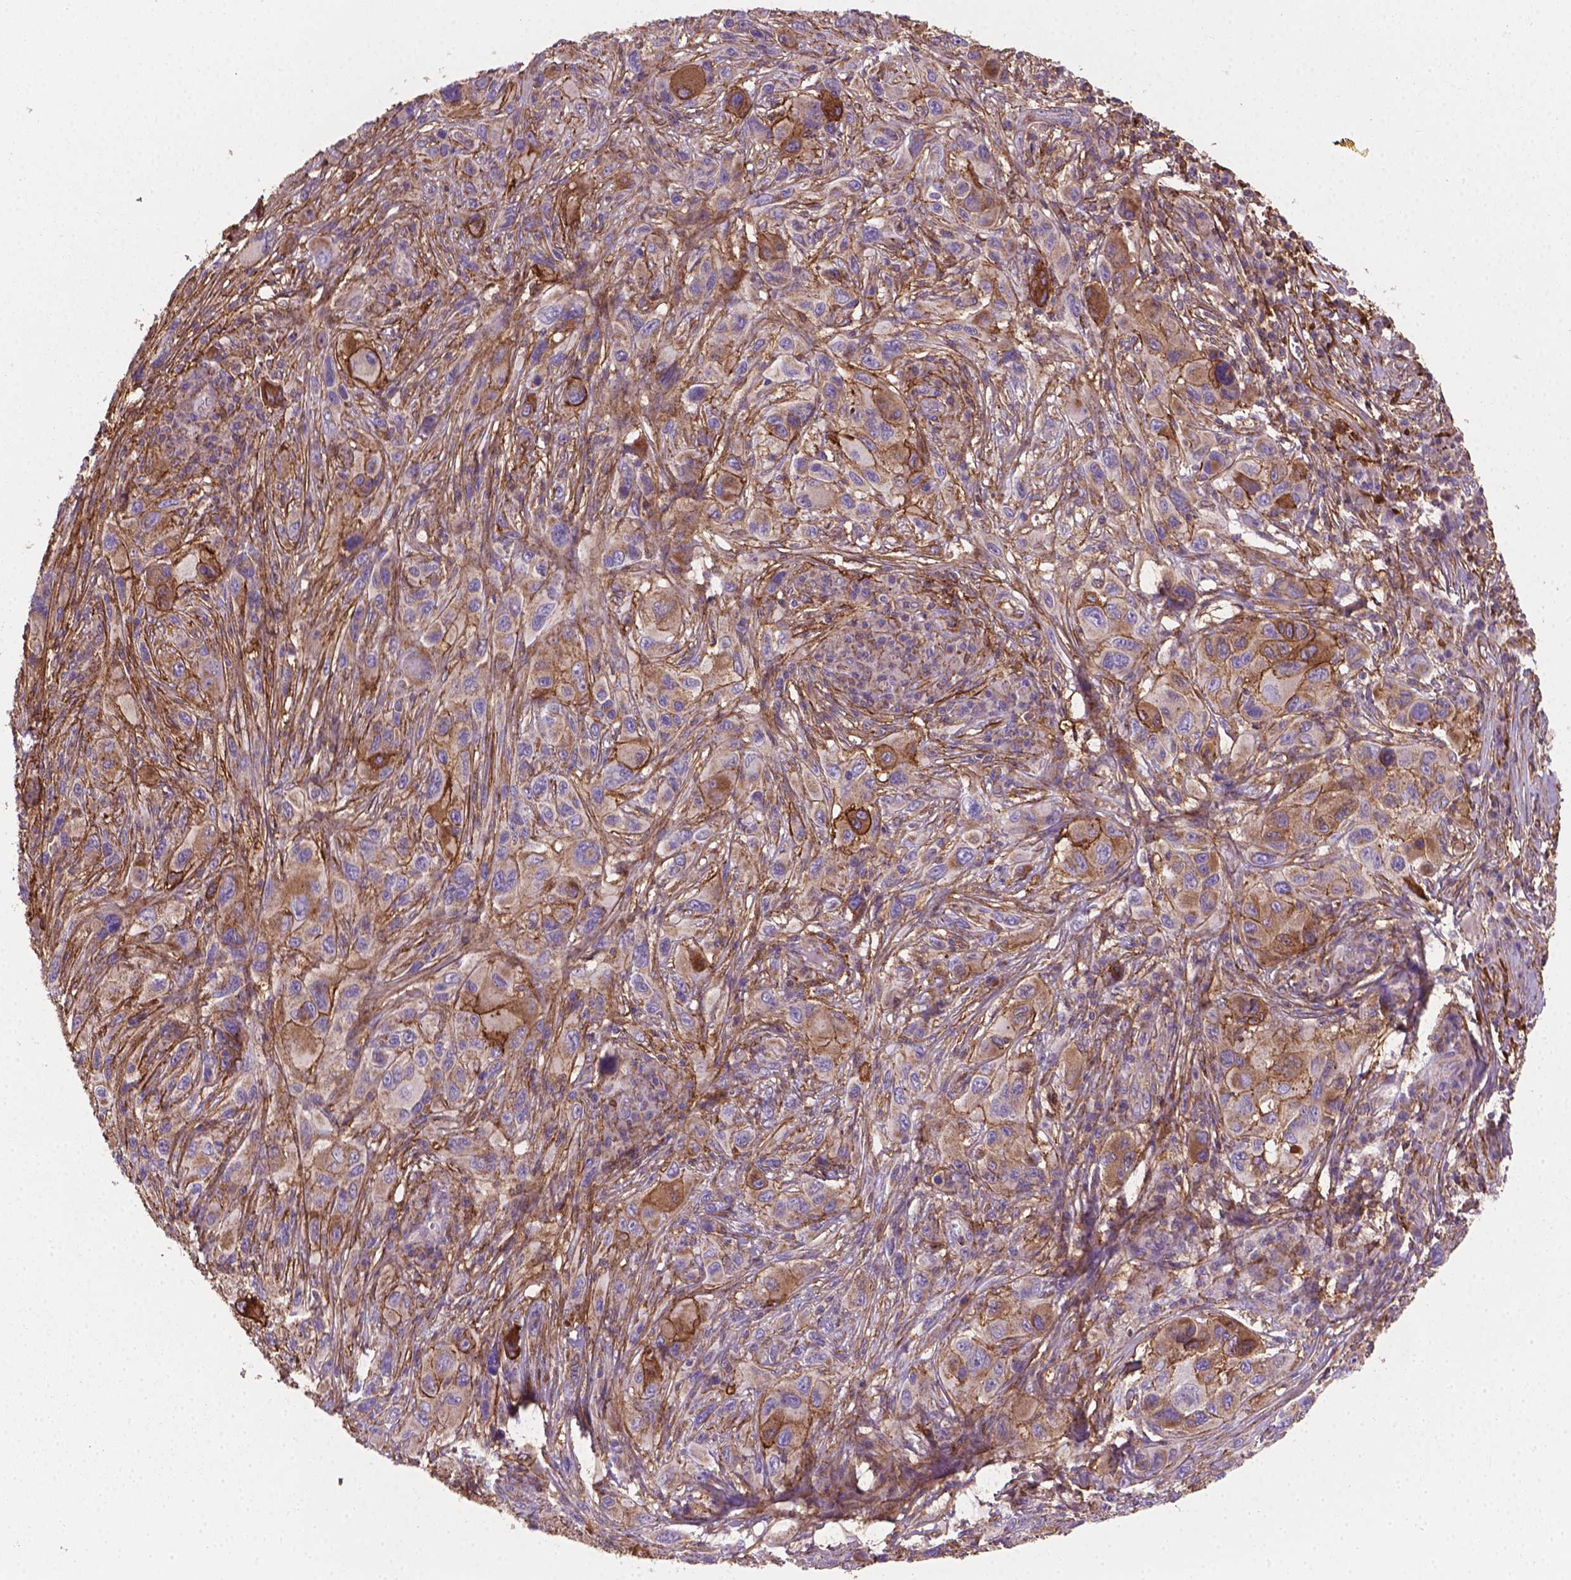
{"staining": {"intensity": "moderate", "quantity": ">75%", "location": "cytoplasmic/membranous"}, "tissue": "melanoma", "cell_type": "Tumor cells", "image_type": "cancer", "snomed": [{"axis": "morphology", "description": "Malignant melanoma, NOS"}, {"axis": "topography", "description": "Skin"}], "caption": "Approximately >75% of tumor cells in melanoma display moderate cytoplasmic/membranous protein expression as visualized by brown immunohistochemical staining.", "gene": "TCAF1", "patient": {"sex": "male", "age": 53}}